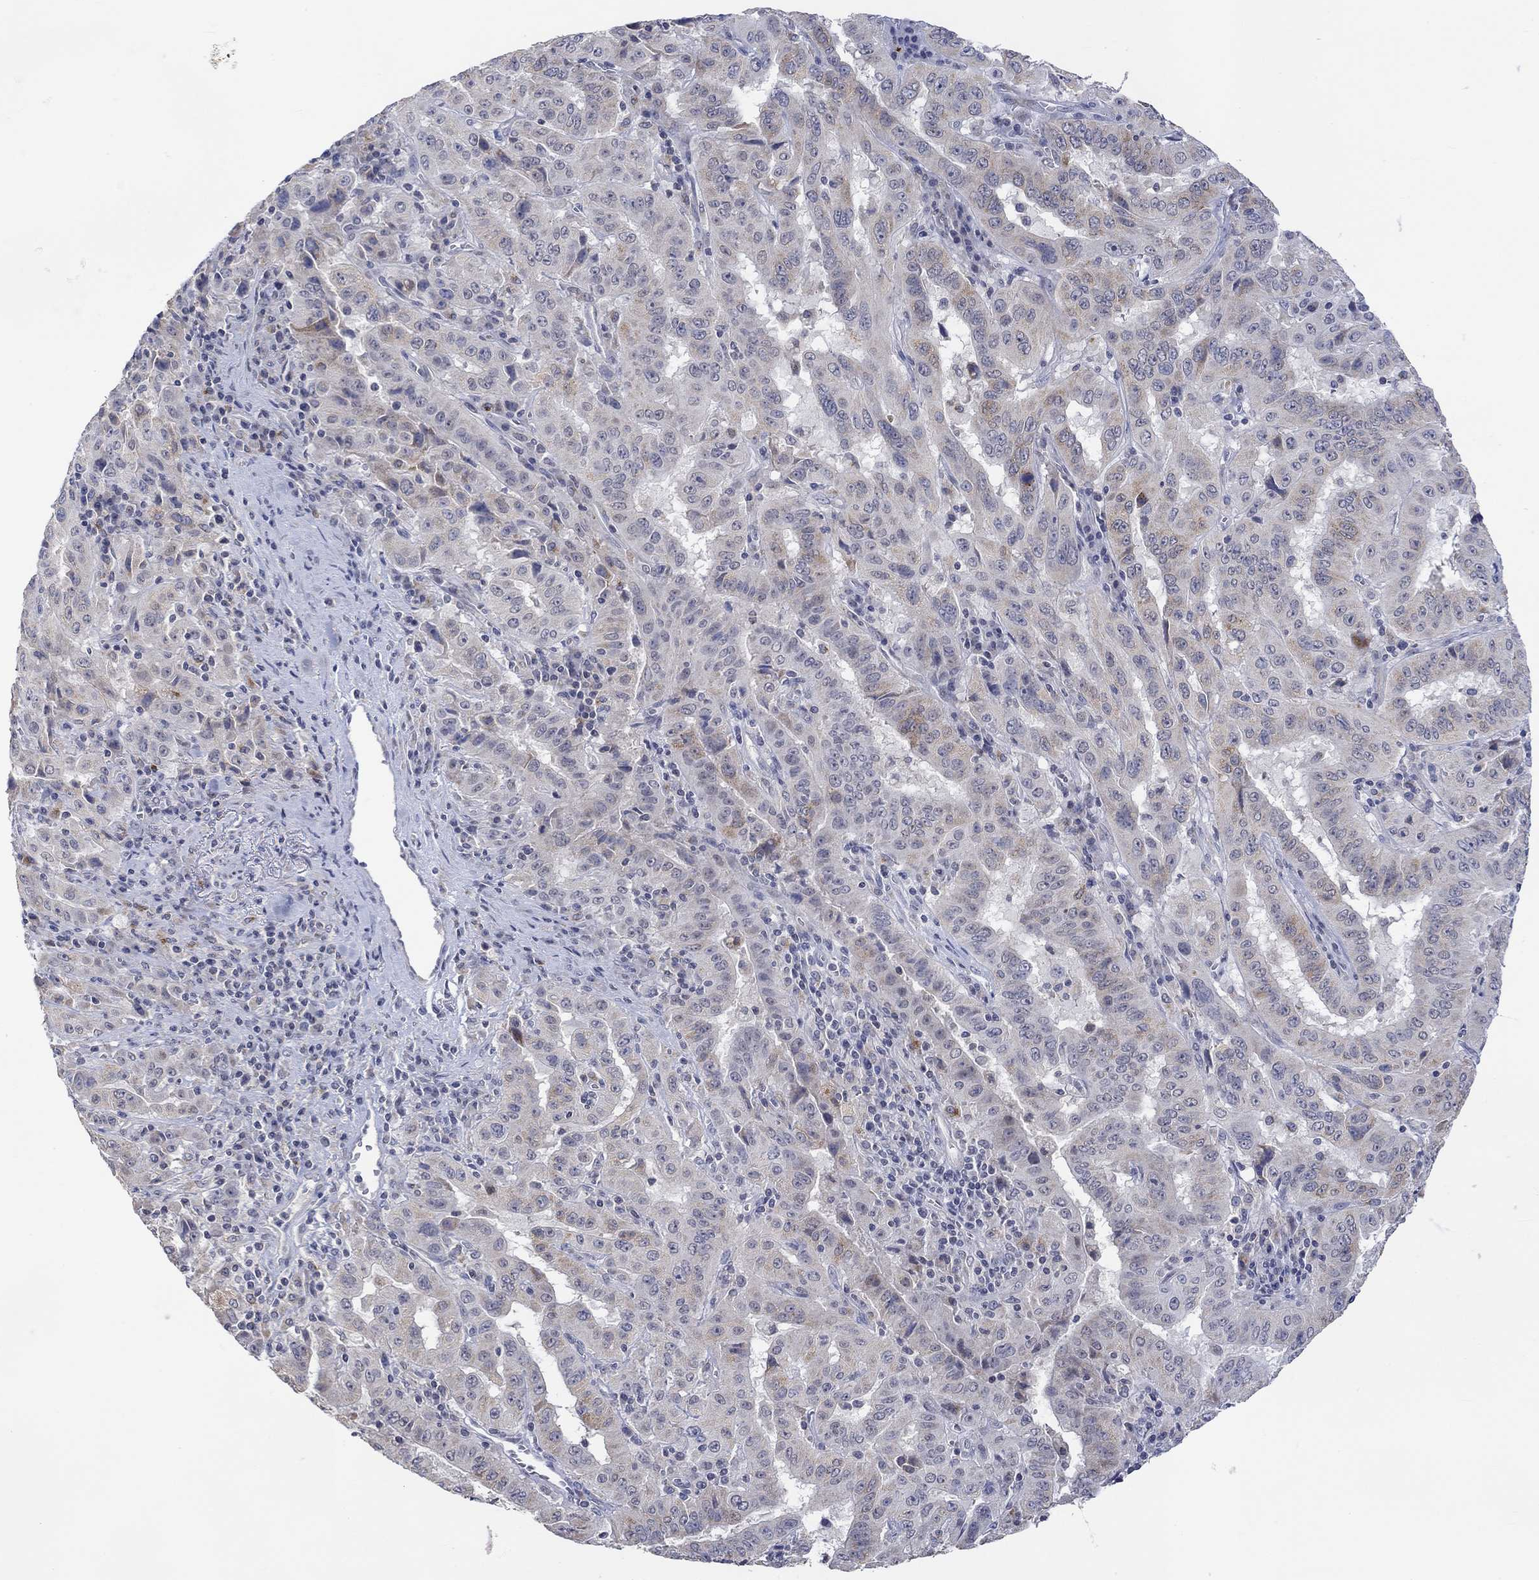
{"staining": {"intensity": "weak", "quantity": "<25%", "location": "cytoplasmic/membranous"}, "tissue": "pancreatic cancer", "cell_type": "Tumor cells", "image_type": "cancer", "snomed": [{"axis": "morphology", "description": "Adenocarcinoma, NOS"}, {"axis": "topography", "description": "Pancreas"}], "caption": "IHC image of pancreatic adenocarcinoma stained for a protein (brown), which demonstrates no expression in tumor cells.", "gene": "SLC48A1", "patient": {"sex": "male", "age": 63}}